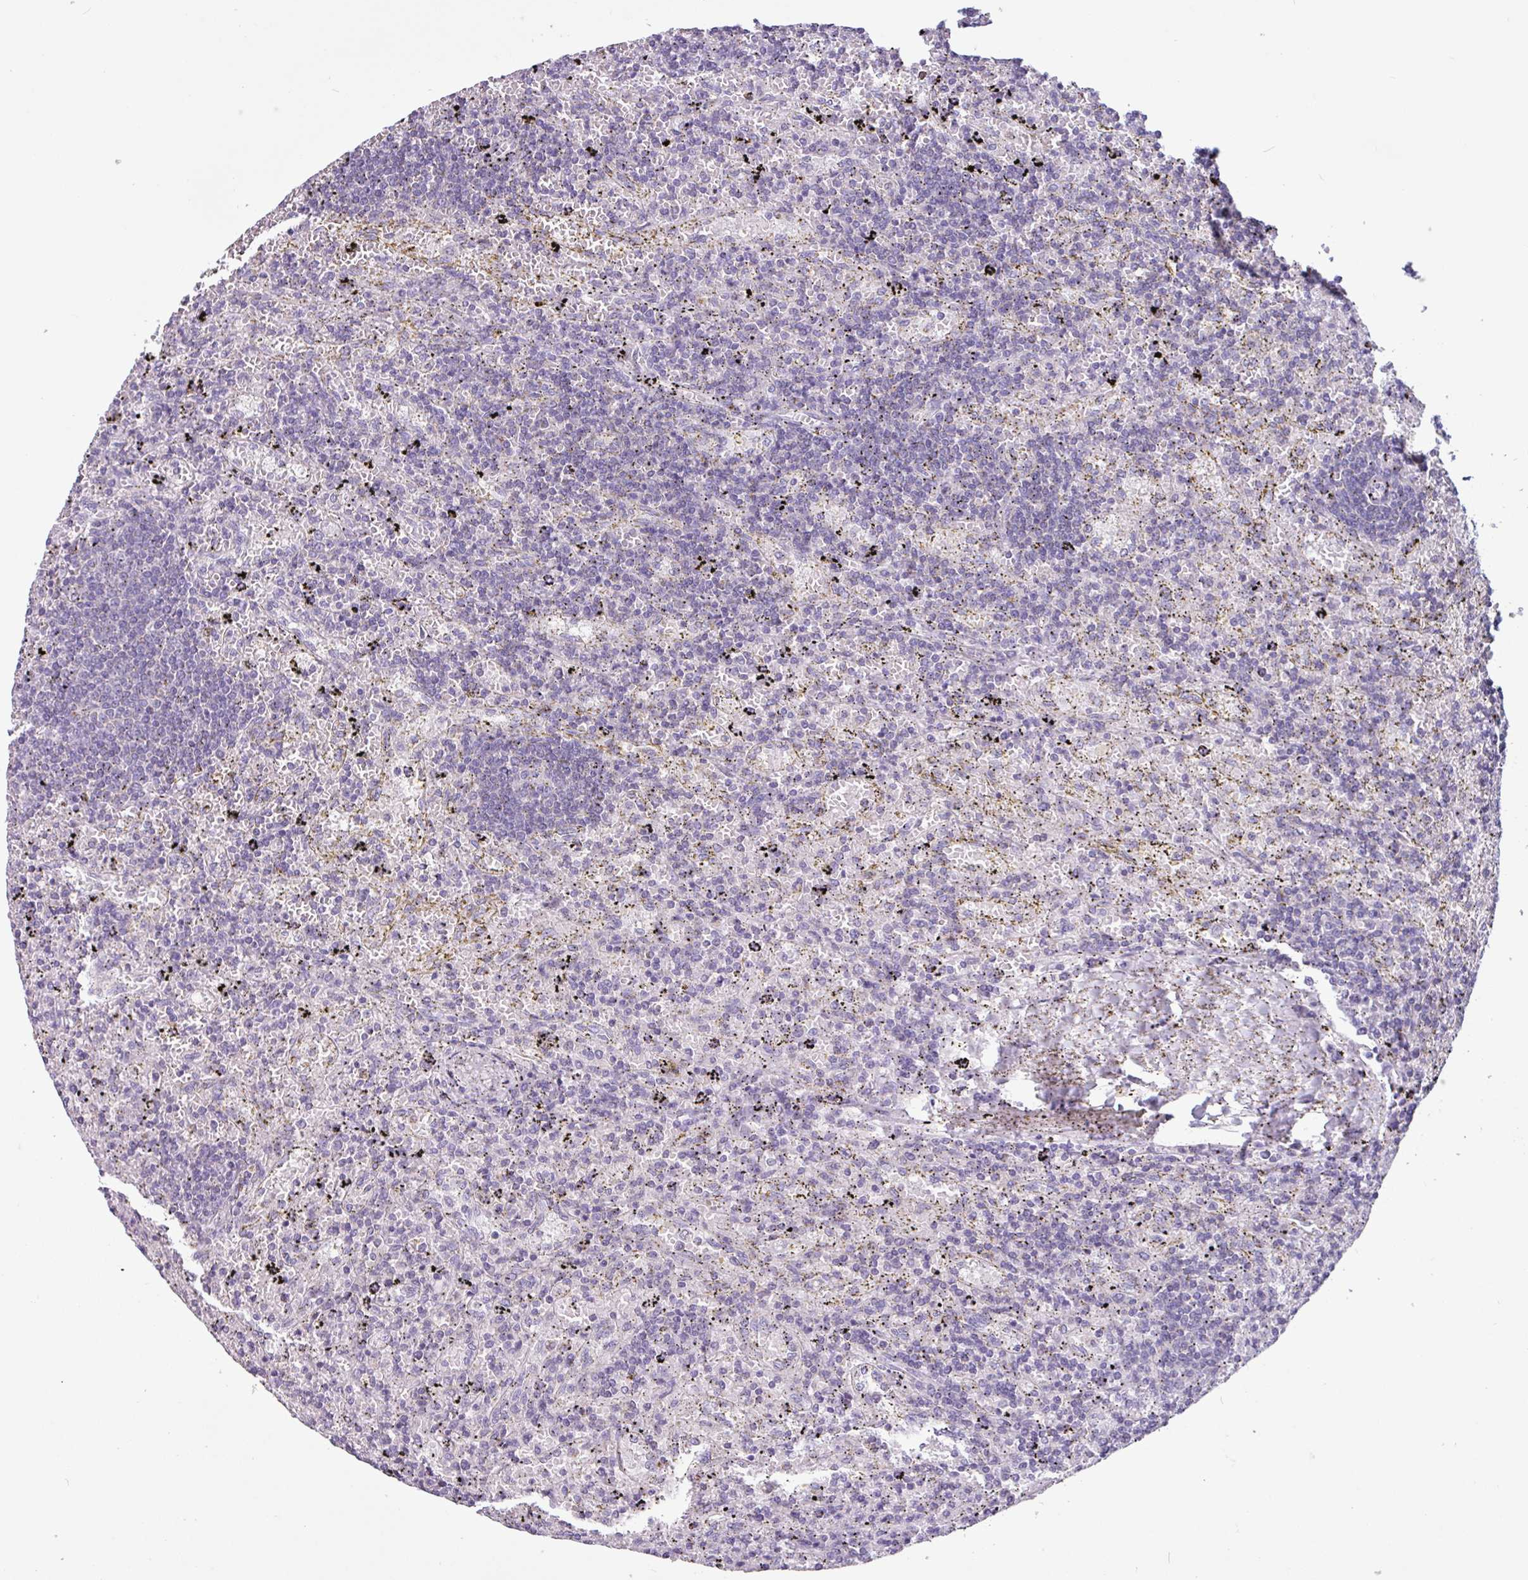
{"staining": {"intensity": "negative", "quantity": "none", "location": "none"}, "tissue": "lymphoma", "cell_type": "Tumor cells", "image_type": "cancer", "snomed": [{"axis": "morphology", "description": "Malignant lymphoma, non-Hodgkin's type, Low grade"}, {"axis": "topography", "description": "Spleen"}], "caption": "Lymphoma was stained to show a protein in brown. There is no significant staining in tumor cells.", "gene": "CAMK1", "patient": {"sex": "male", "age": 76}}